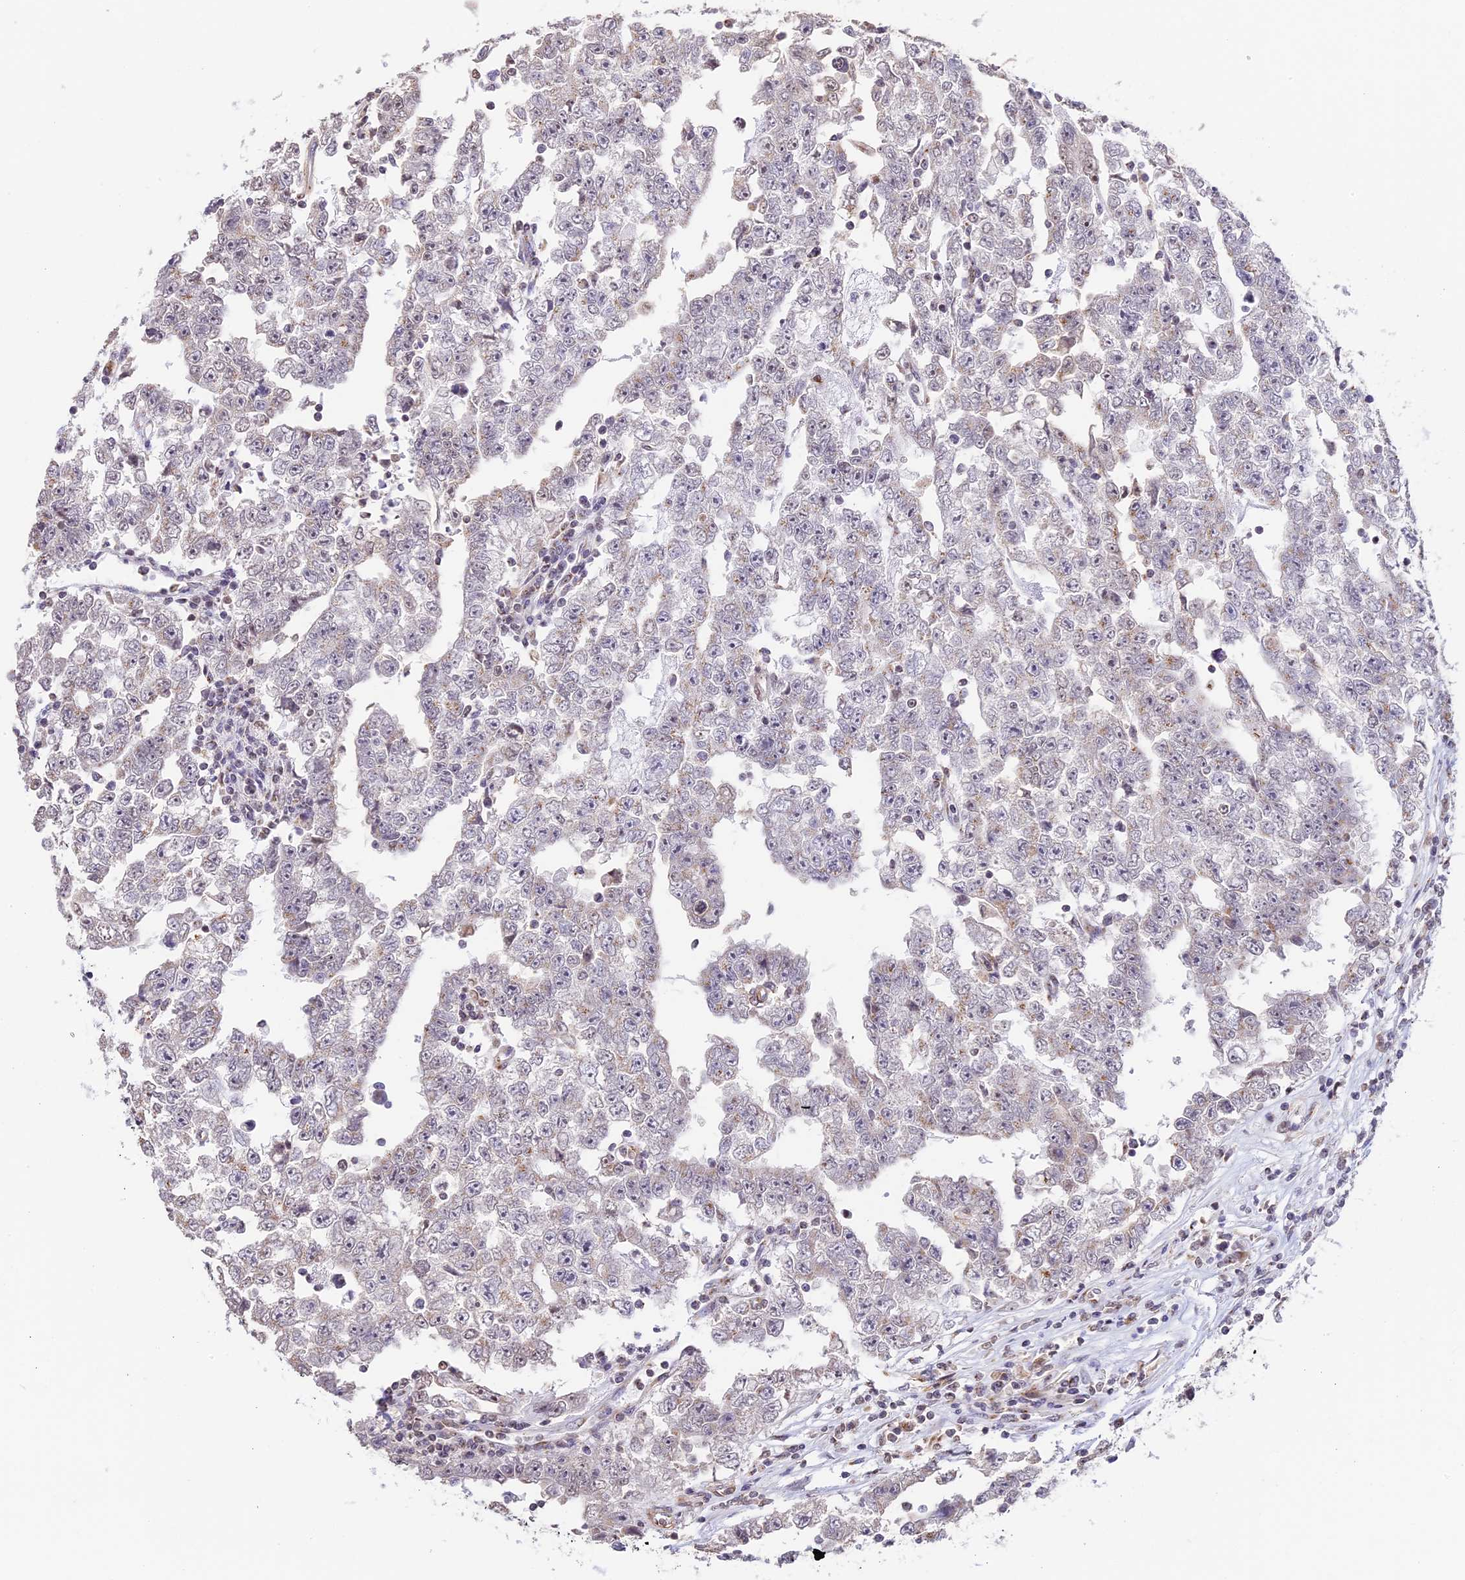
{"staining": {"intensity": "negative", "quantity": "none", "location": "none"}, "tissue": "testis cancer", "cell_type": "Tumor cells", "image_type": "cancer", "snomed": [{"axis": "morphology", "description": "Carcinoma, Embryonal, NOS"}, {"axis": "topography", "description": "Testis"}], "caption": "IHC micrograph of neoplastic tissue: human embryonal carcinoma (testis) stained with DAB (3,3'-diaminobenzidine) displays no significant protein expression in tumor cells.", "gene": "HEATR5B", "patient": {"sex": "male", "age": 25}}